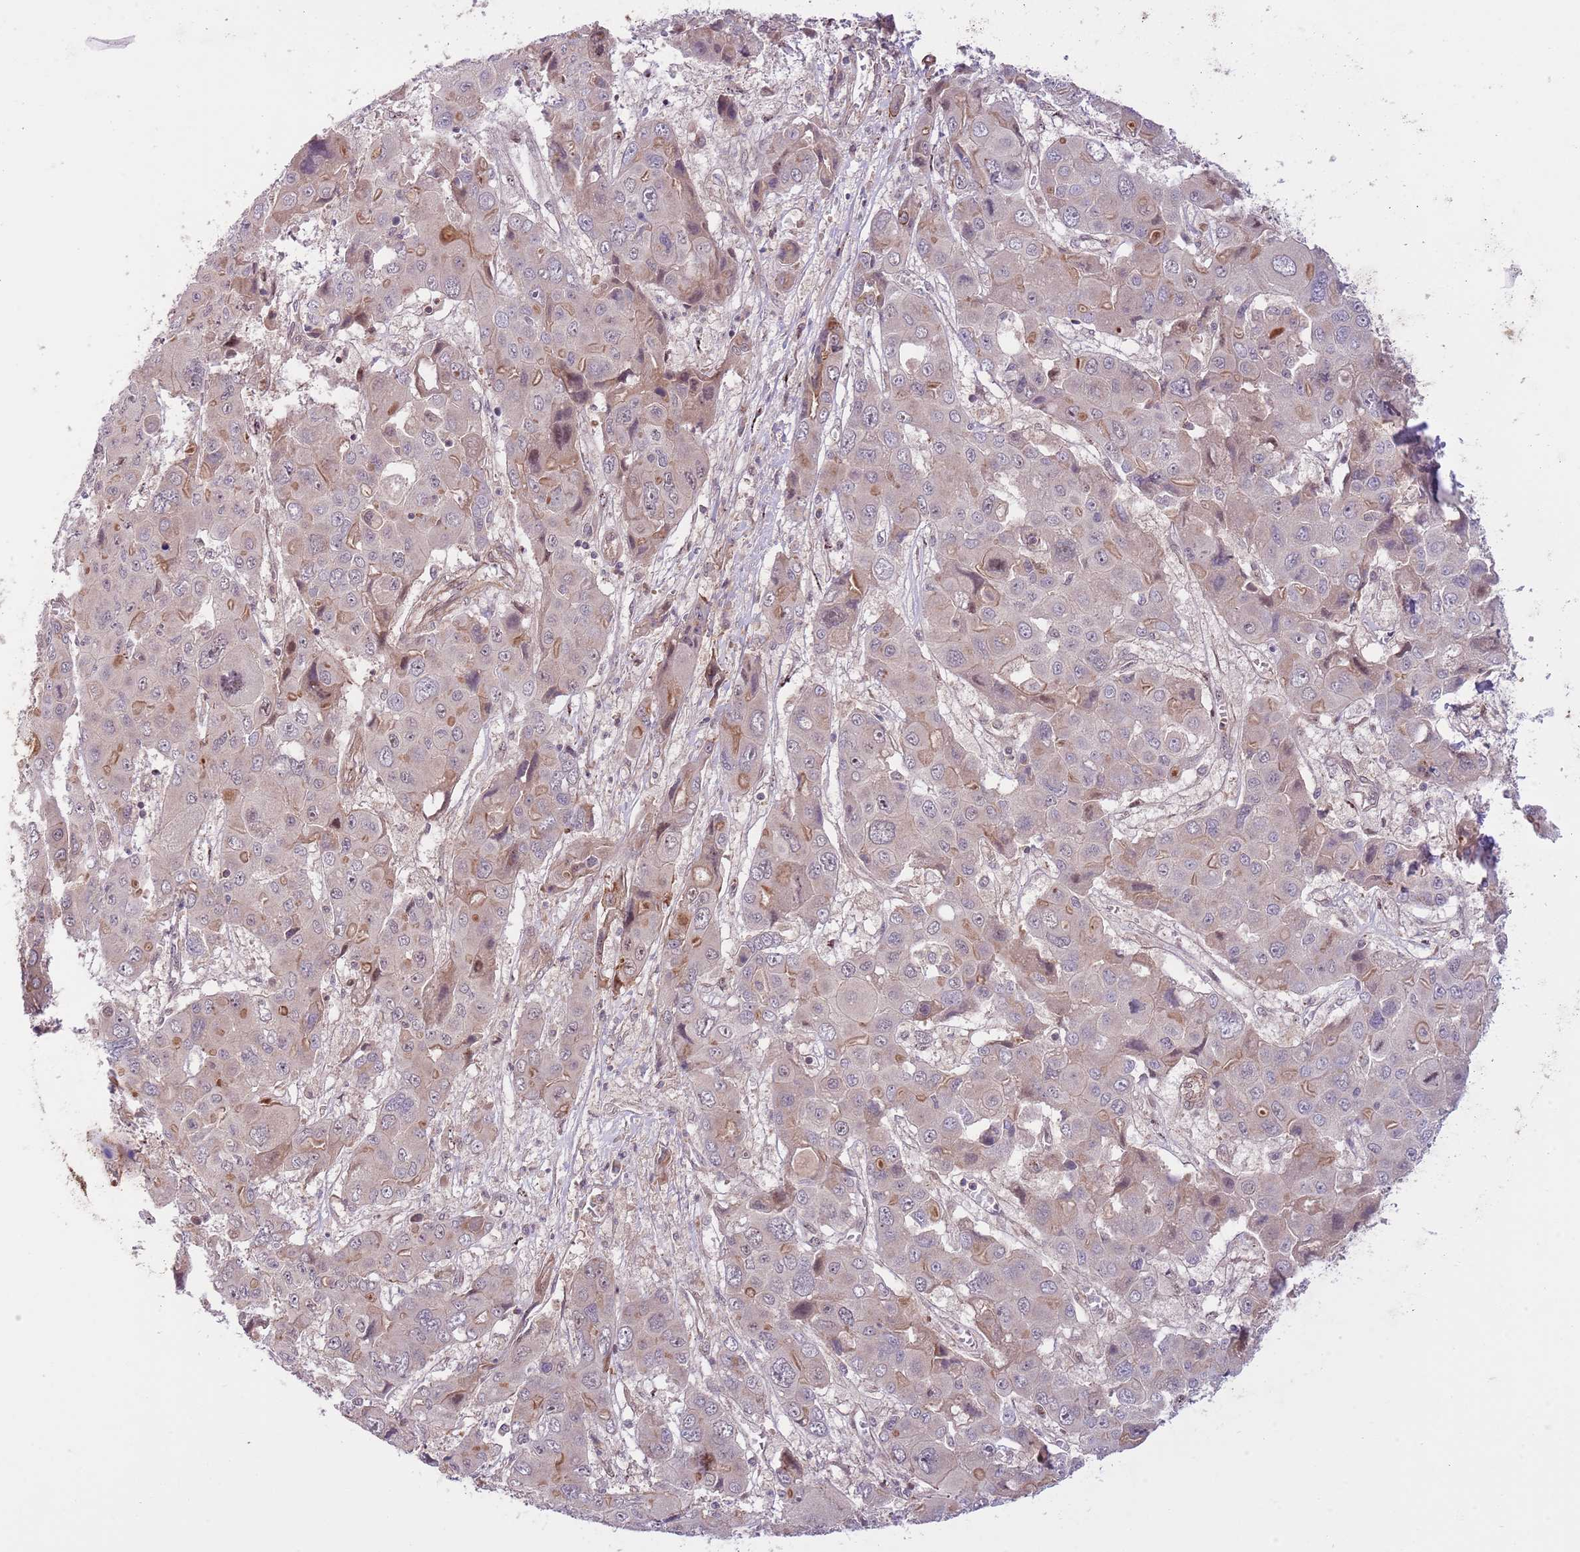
{"staining": {"intensity": "moderate", "quantity": "<25%", "location": "cytoplasmic/membranous"}, "tissue": "liver cancer", "cell_type": "Tumor cells", "image_type": "cancer", "snomed": [{"axis": "morphology", "description": "Cholangiocarcinoma"}, {"axis": "topography", "description": "Liver"}], "caption": "Immunohistochemistry of human liver cholangiocarcinoma reveals low levels of moderate cytoplasmic/membranous staining in approximately <25% of tumor cells. The staining was performed using DAB to visualize the protein expression in brown, while the nuclei were stained in blue with hematoxylin (Magnification: 20x).", "gene": "PRR16", "patient": {"sex": "male", "age": 67}}